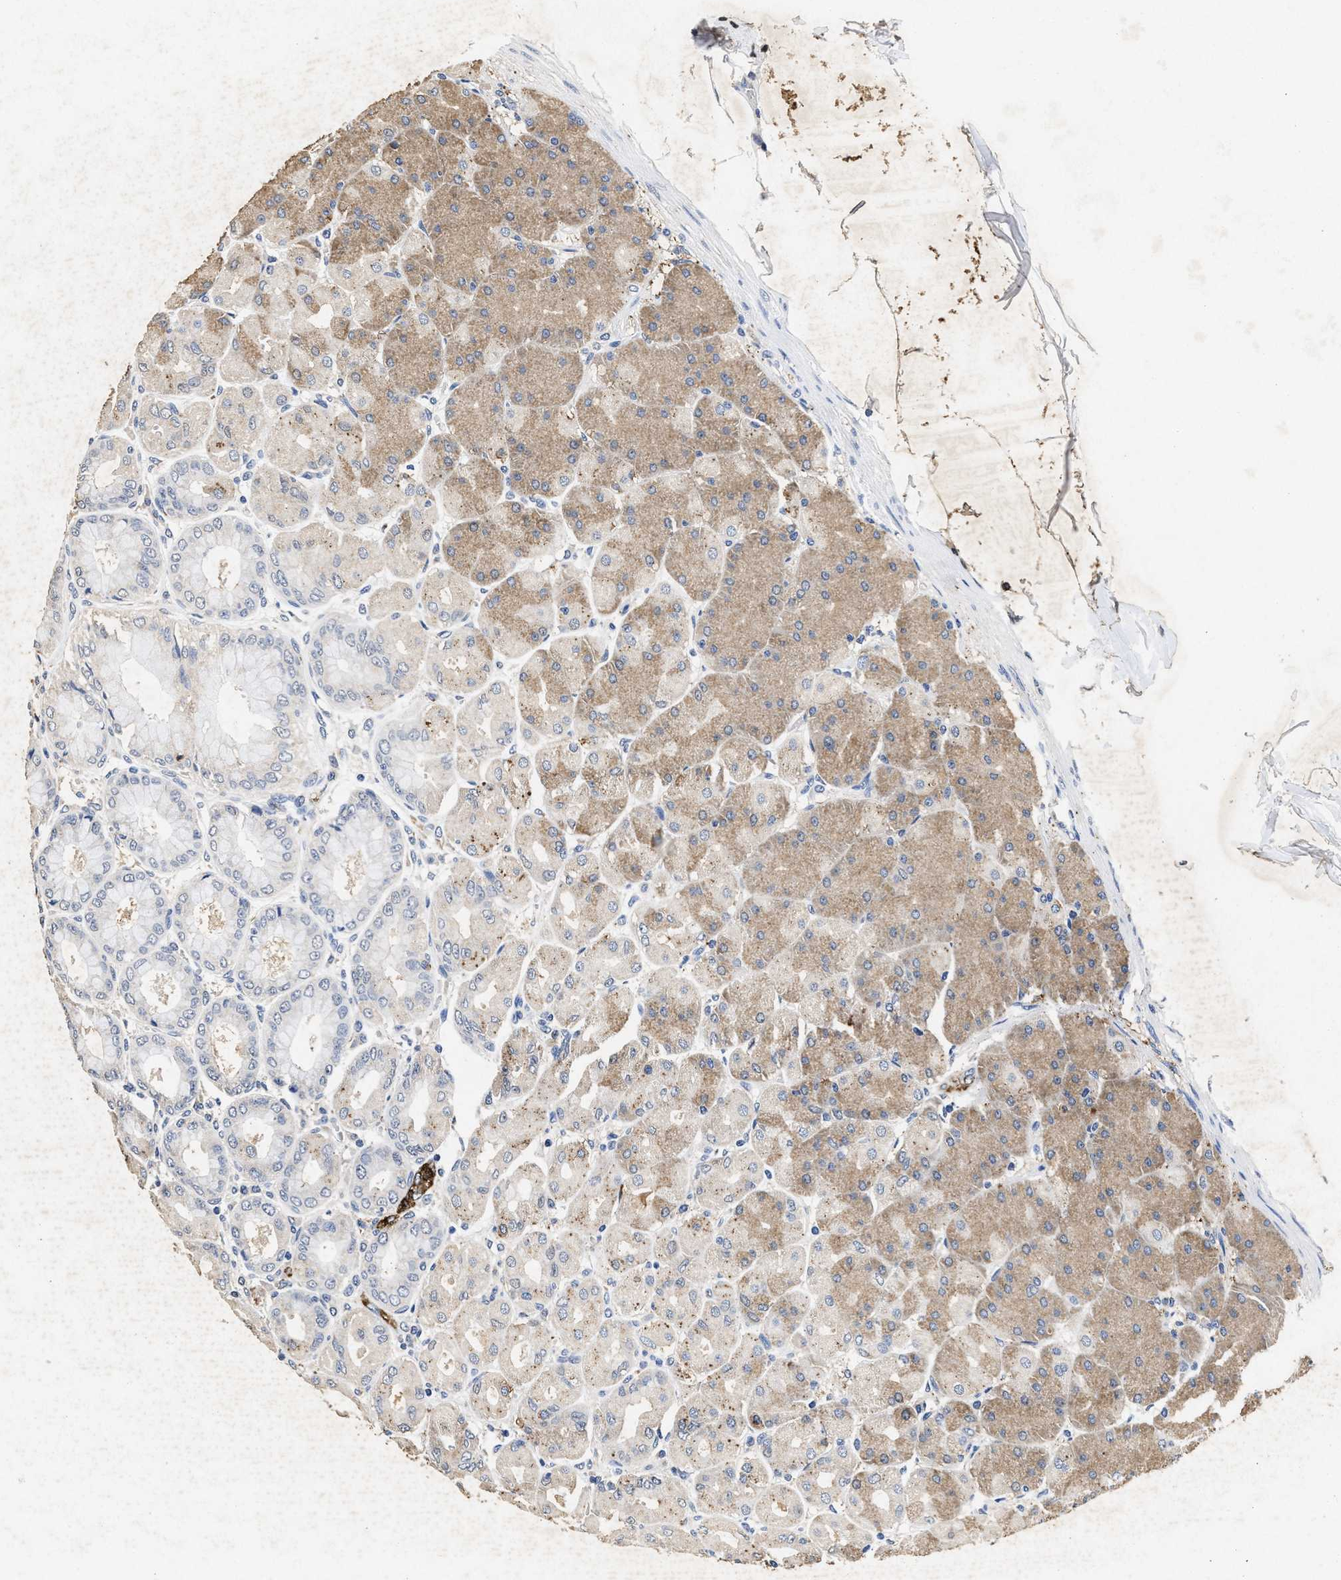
{"staining": {"intensity": "weak", "quantity": "25%-75%", "location": "cytoplasmic/membranous"}, "tissue": "stomach", "cell_type": "Glandular cells", "image_type": "normal", "snomed": [{"axis": "morphology", "description": "Normal tissue, NOS"}, {"axis": "topography", "description": "Stomach, upper"}], "caption": "Normal stomach reveals weak cytoplasmic/membranous expression in approximately 25%-75% of glandular cells, visualized by immunohistochemistry. (Brightfield microscopy of DAB IHC at high magnification).", "gene": "LTB4R2", "patient": {"sex": "female", "age": 56}}